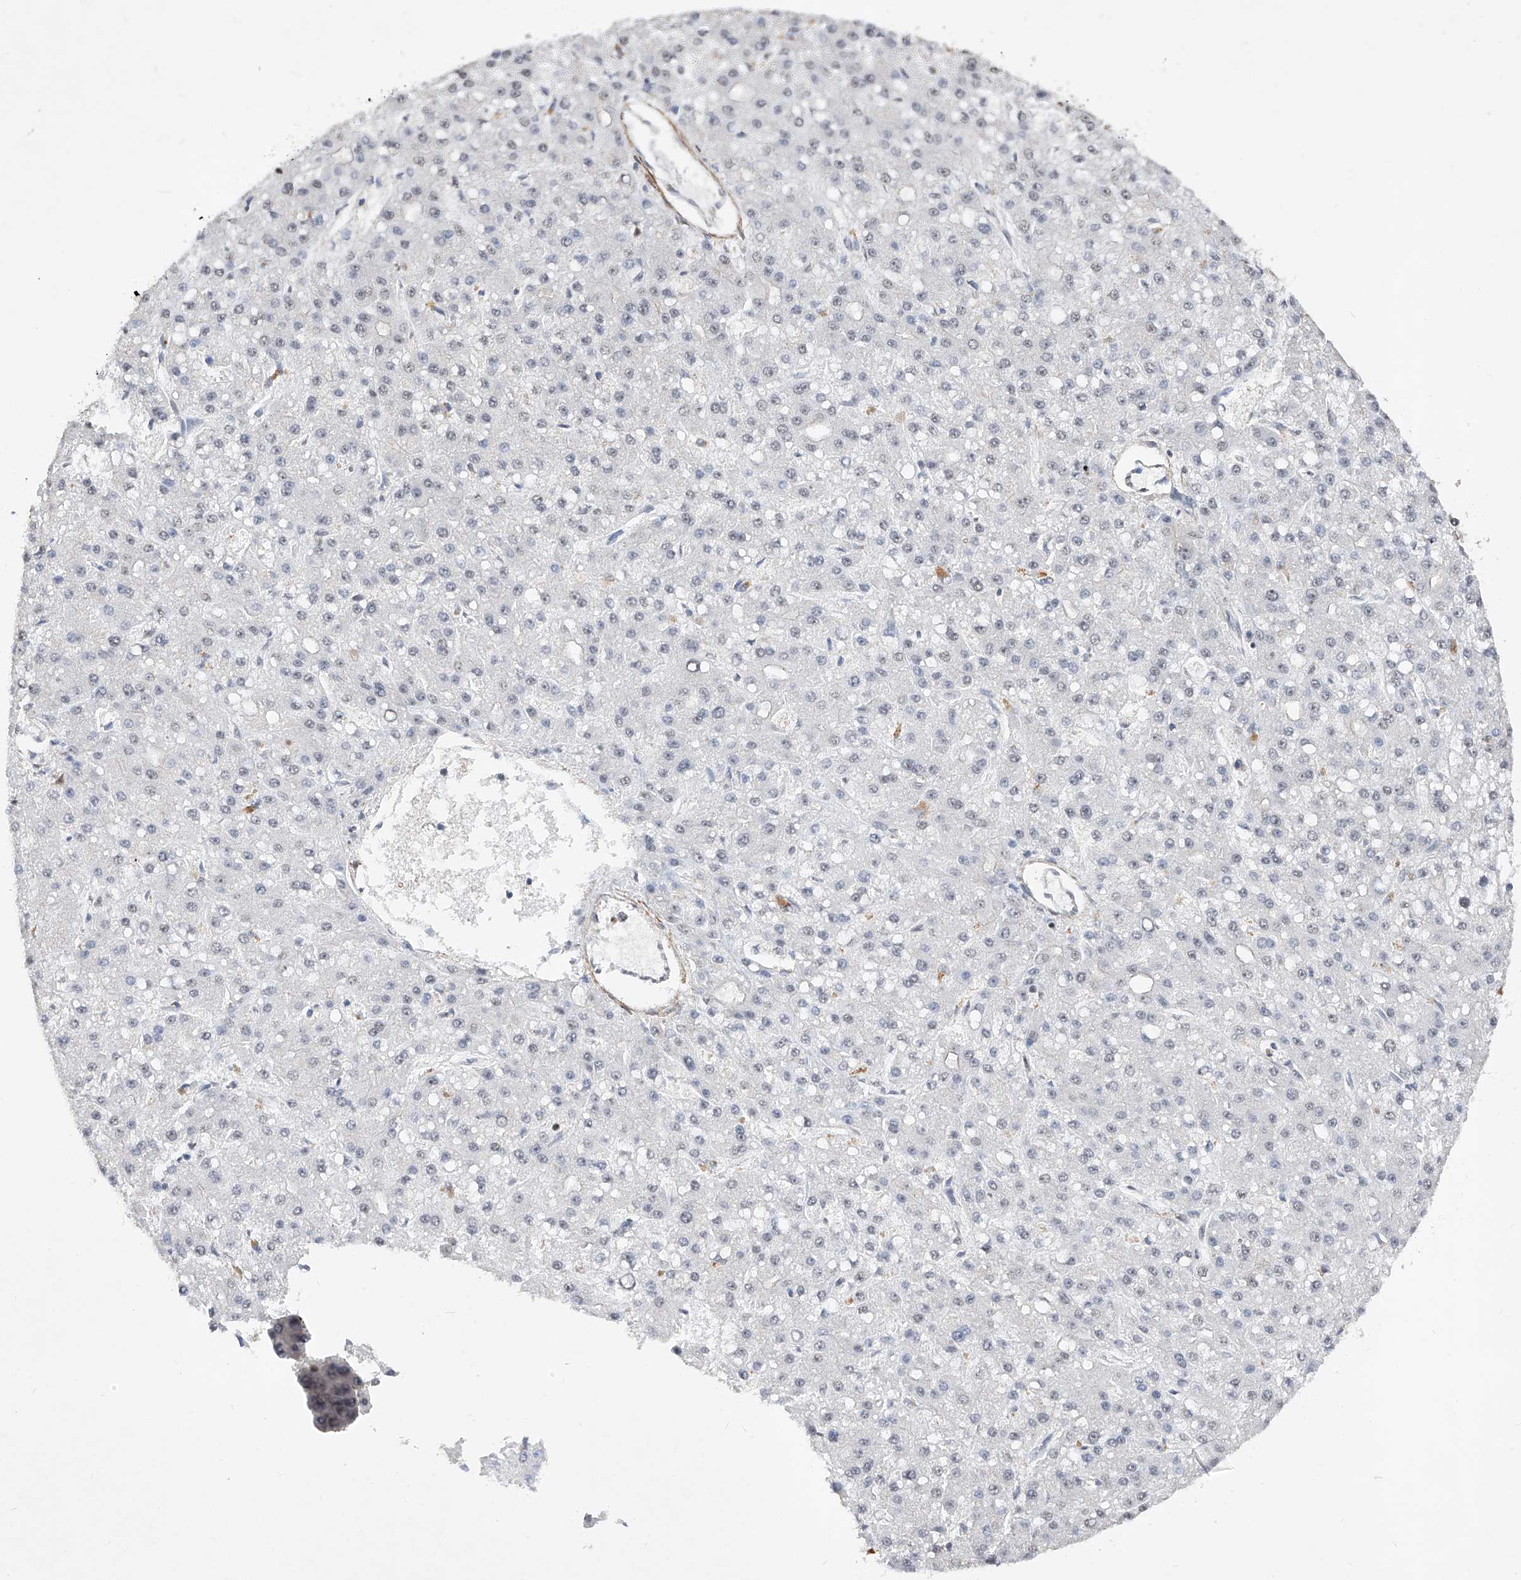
{"staining": {"intensity": "negative", "quantity": "none", "location": "none"}, "tissue": "liver cancer", "cell_type": "Tumor cells", "image_type": "cancer", "snomed": [{"axis": "morphology", "description": "Carcinoma, Hepatocellular, NOS"}, {"axis": "topography", "description": "Liver"}], "caption": "The immunohistochemistry histopathology image has no significant expression in tumor cells of liver cancer (hepatocellular carcinoma) tissue.", "gene": "NFATC4", "patient": {"sex": "male", "age": 67}}